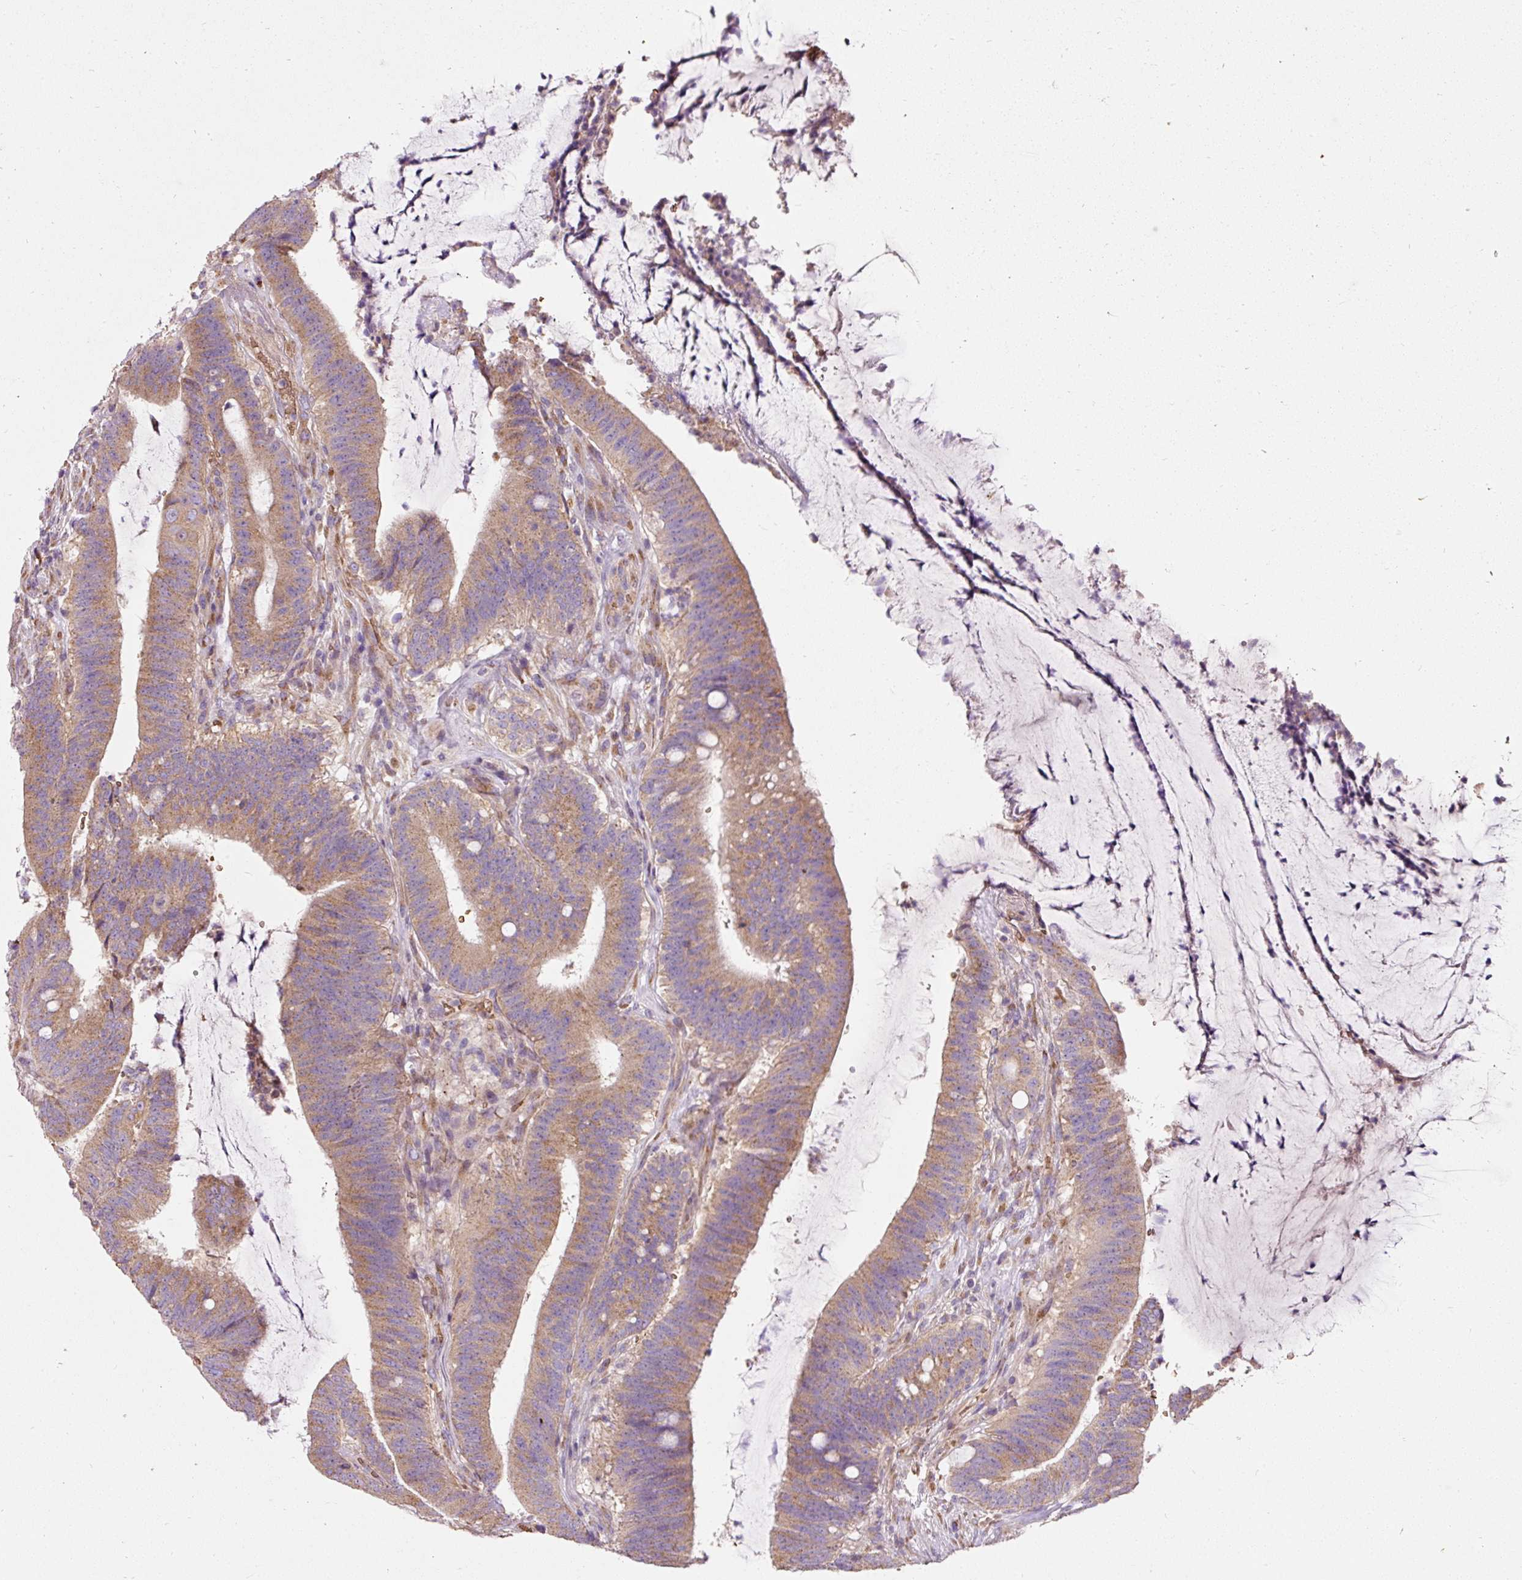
{"staining": {"intensity": "moderate", "quantity": ">75%", "location": "cytoplasmic/membranous"}, "tissue": "colorectal cancer", "cell_type": "Tumor cells", "image_type": "cancer", "snomed": [{"axis": "morphology", "description": "Adenocarcinoma, NOS"}, {"axis": "topography", "description": "Colon"}], "caption": "Adenocarcinoma (colorectal) stained for a protein (brown) exhibits moderate cytoplasmic/membranous positive expression in about >75% of tumor cells.", "gene": "PRRC2A", "patient": {"sex": "female", "age": 43}}